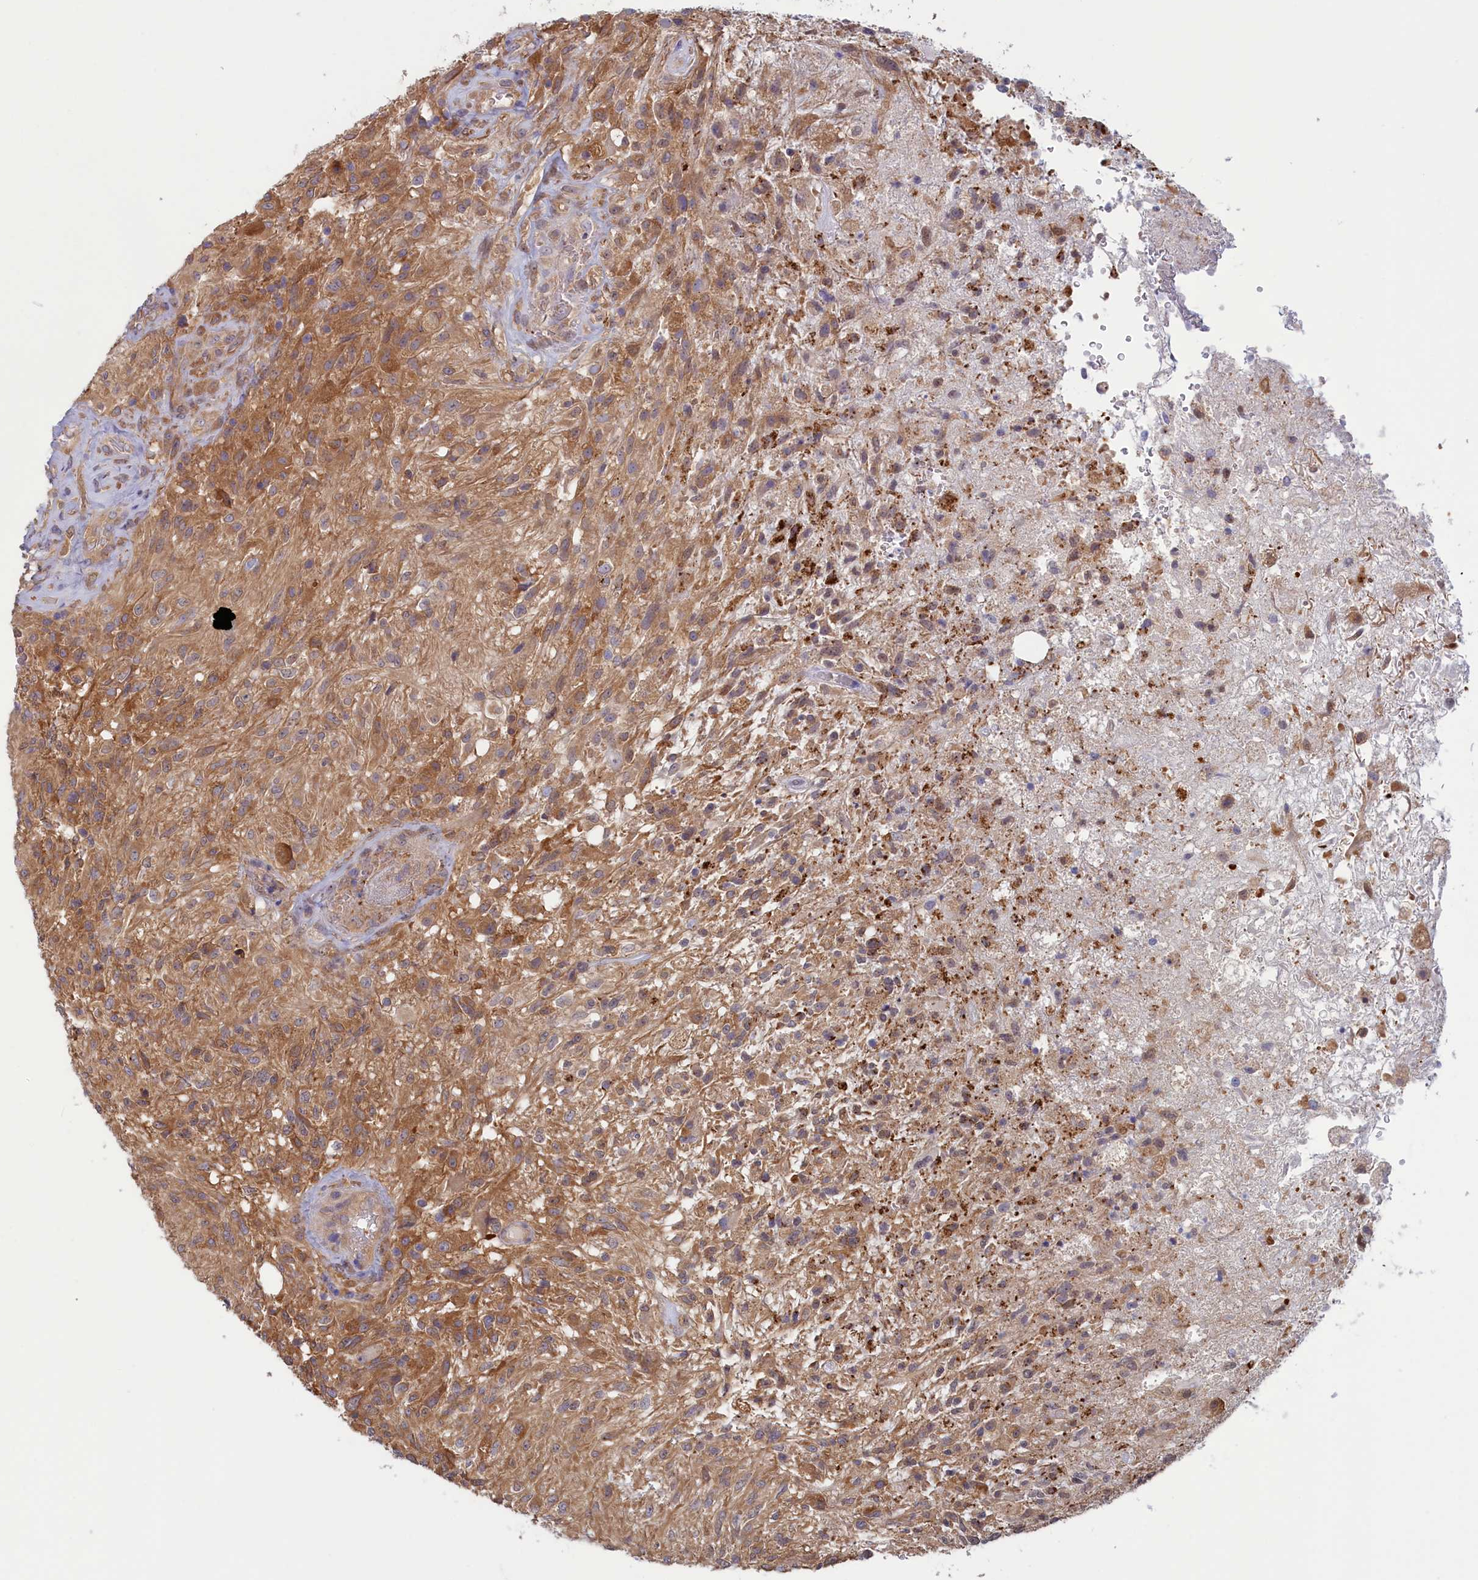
{"staining": {"intensity": "moderate", "quantity": ">75%", "location": "cytoplasmic/membranous"}, "tissue": "glioma", "cell_type": "Tumor cells", "image_type": "cancer", "snomed": [{"axis": "morphology", "description": "Glioma, malignant, High grade"}, {"axis": "topography", "description": "Brain"}], "caption": "Brown immunohistochemical staining in malignant glioma (high-grade) reveals moderate cytoplasmic/membranous staining in approximately >75% of tumor cells. (DAB IHC, brown staining for protein, blue staining for nuclei).", "gene": "SYNDIG1L", "patient": {"sex": "male", "age": 56}}